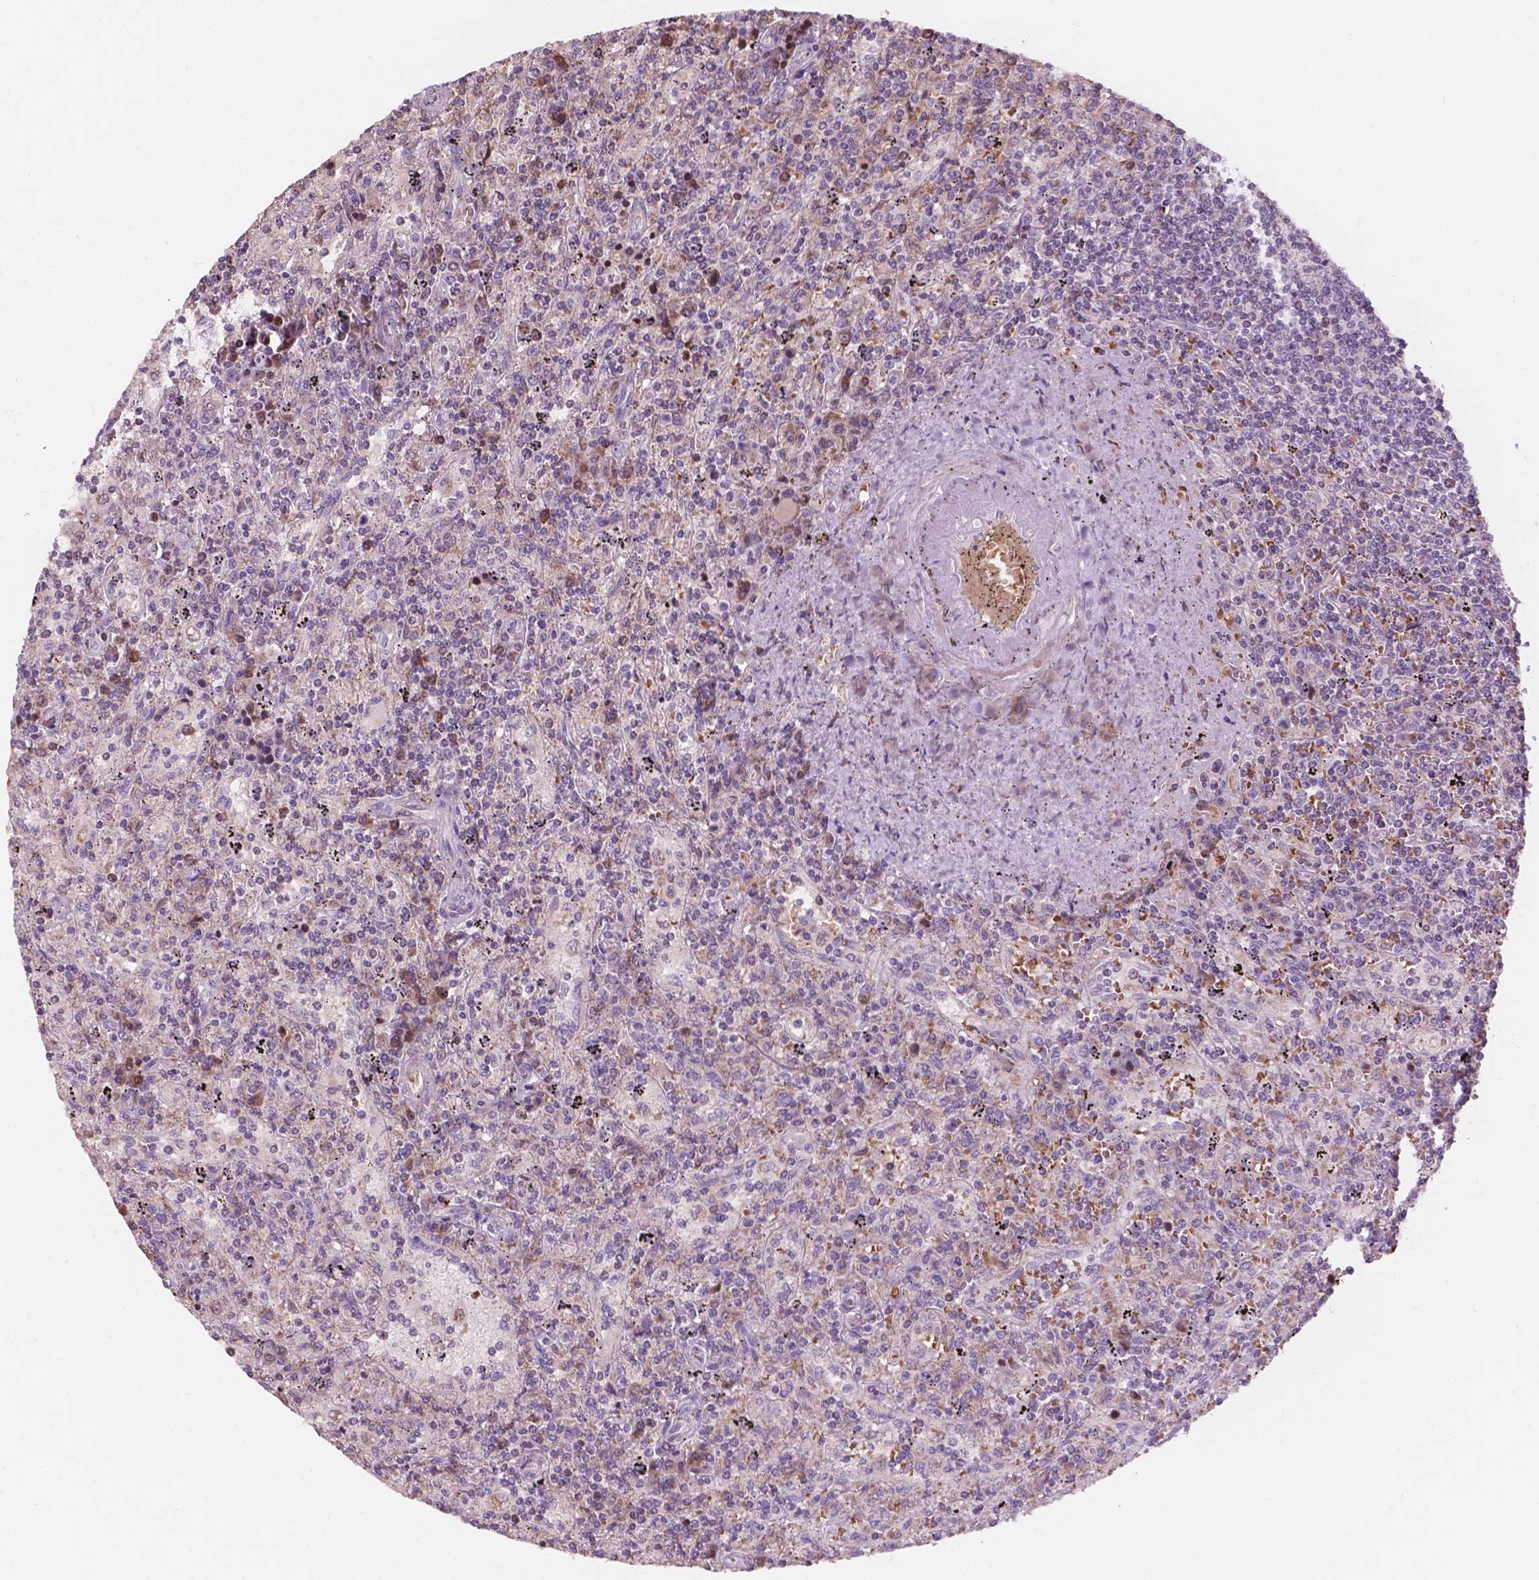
{"staining": {"intensity": "negative", "quantity": "none", "location": "none"}, "tissue": "lymphoma", "cell_type": "Tumor cells", "image_type": "cancer", "snomed": [{"axis": "morphology", "description": "Malignant lymphoma, non-Hodgkin's type, Low grade"}, {"axis": "topography", "description": "Spleen"}], "caption": "Image shows no protein expression in tumor cells of low-grade malignant lymphoma, non-Hodgkin's type tissue.", "gene": "NDUFS1", "patient": {"sex": "male", "age": 62}}